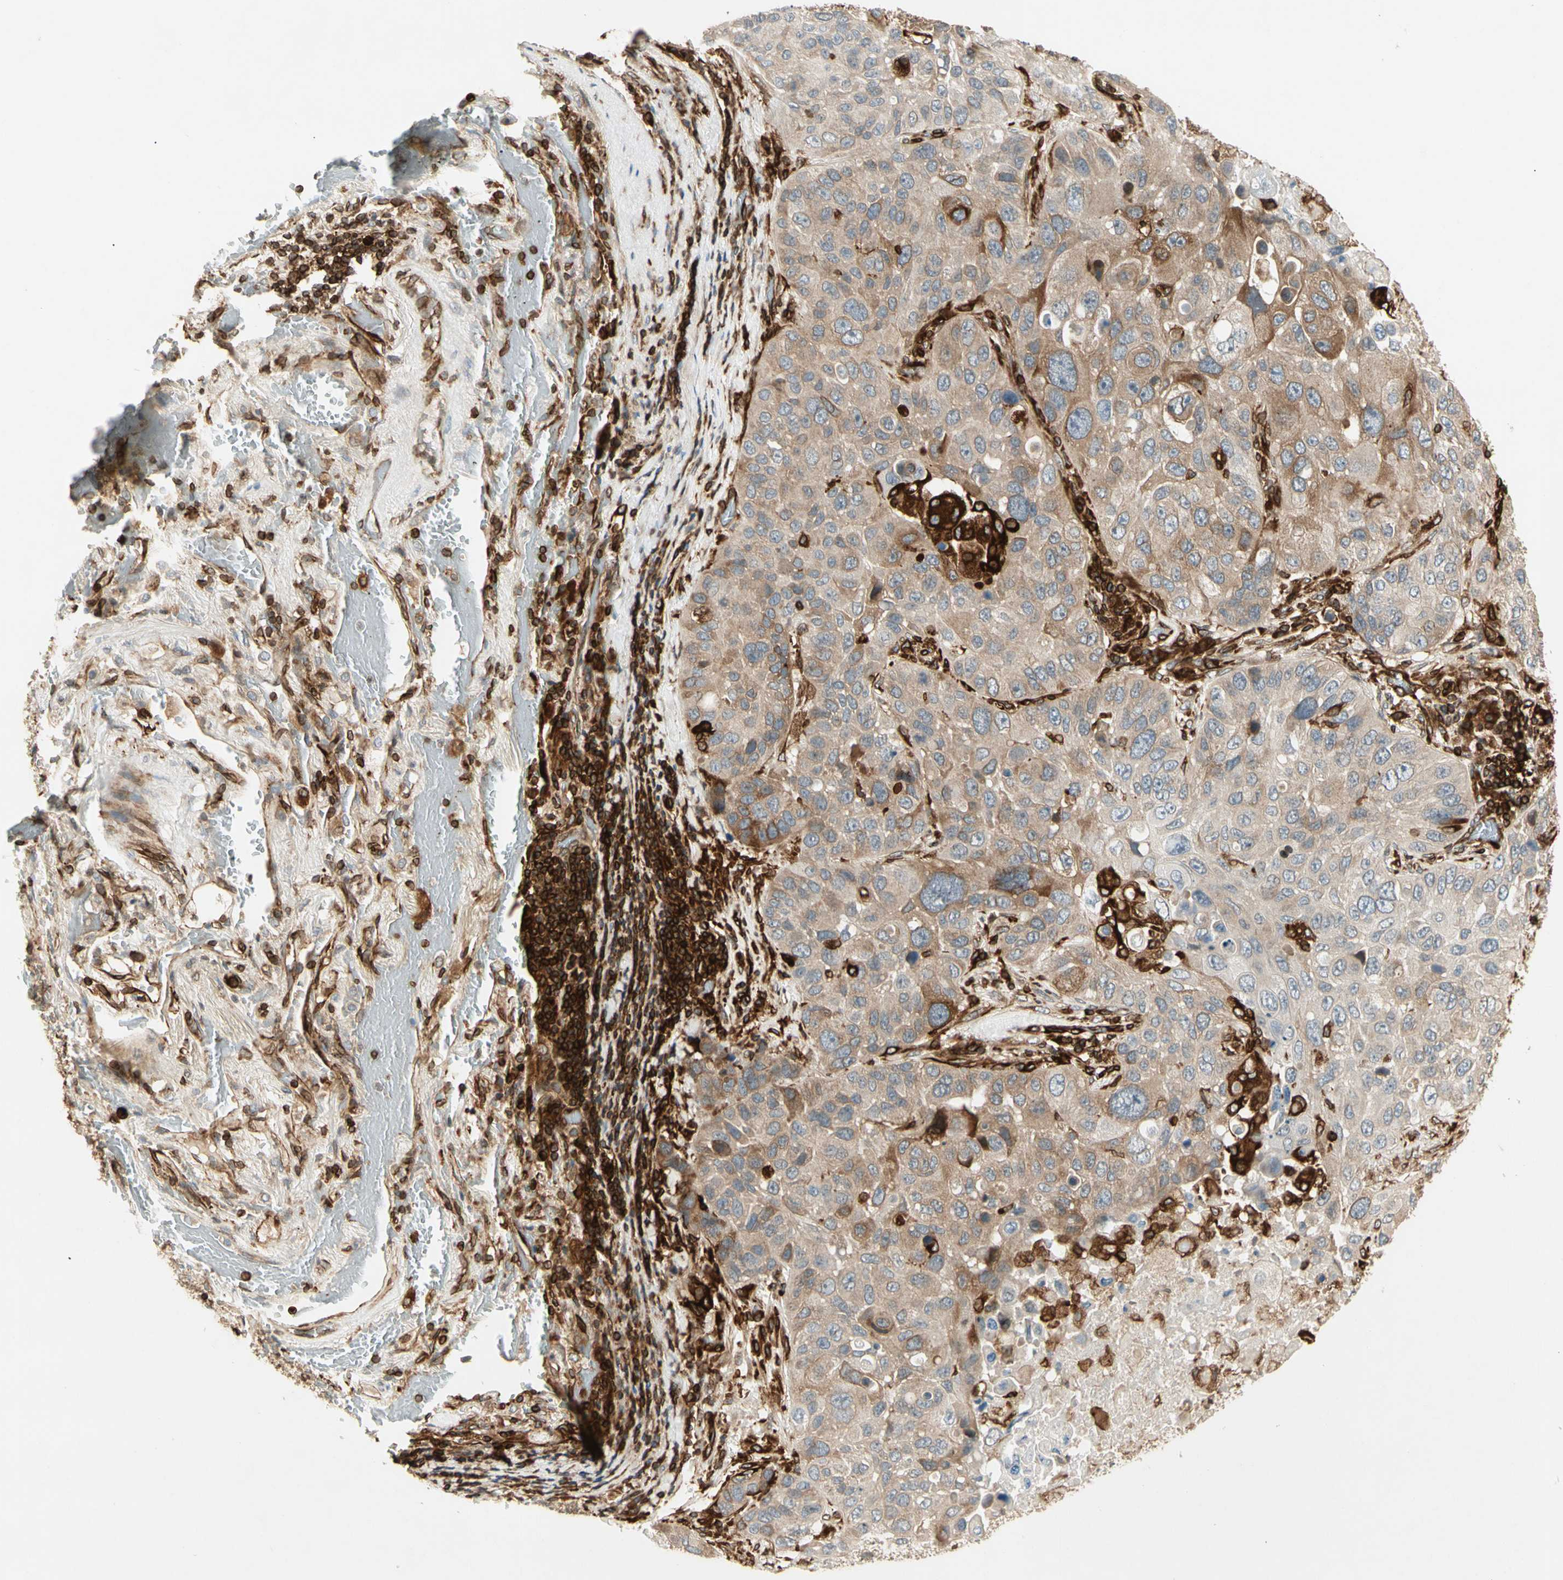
{"staining": {"intensity": "moderate", "quantity": ">75%", "location": "cytoplasmic/membranous"}, "tissue": "lung cancer", "cell_type": "Tumor cells", "image_type": "cancer", "snomed": [{"axis": "morphology", "description": "Squamous cell carcinoma, NOS"}, {"axis": "topography", "description": "Lung"}], "caption": "Immunohistochemistry histopathology image of neoplastic tissue: lung squamous cell carcinoma stained using immunohistochemistry reveals medium levels of moderate protein expression localized specifically in the cytoplasmic/membranous of tumor cells, appearing as a cytoplasmic/membranous brown color.", "gene": "TAPBP", "patient": {"sex": "male", "age": 57}}